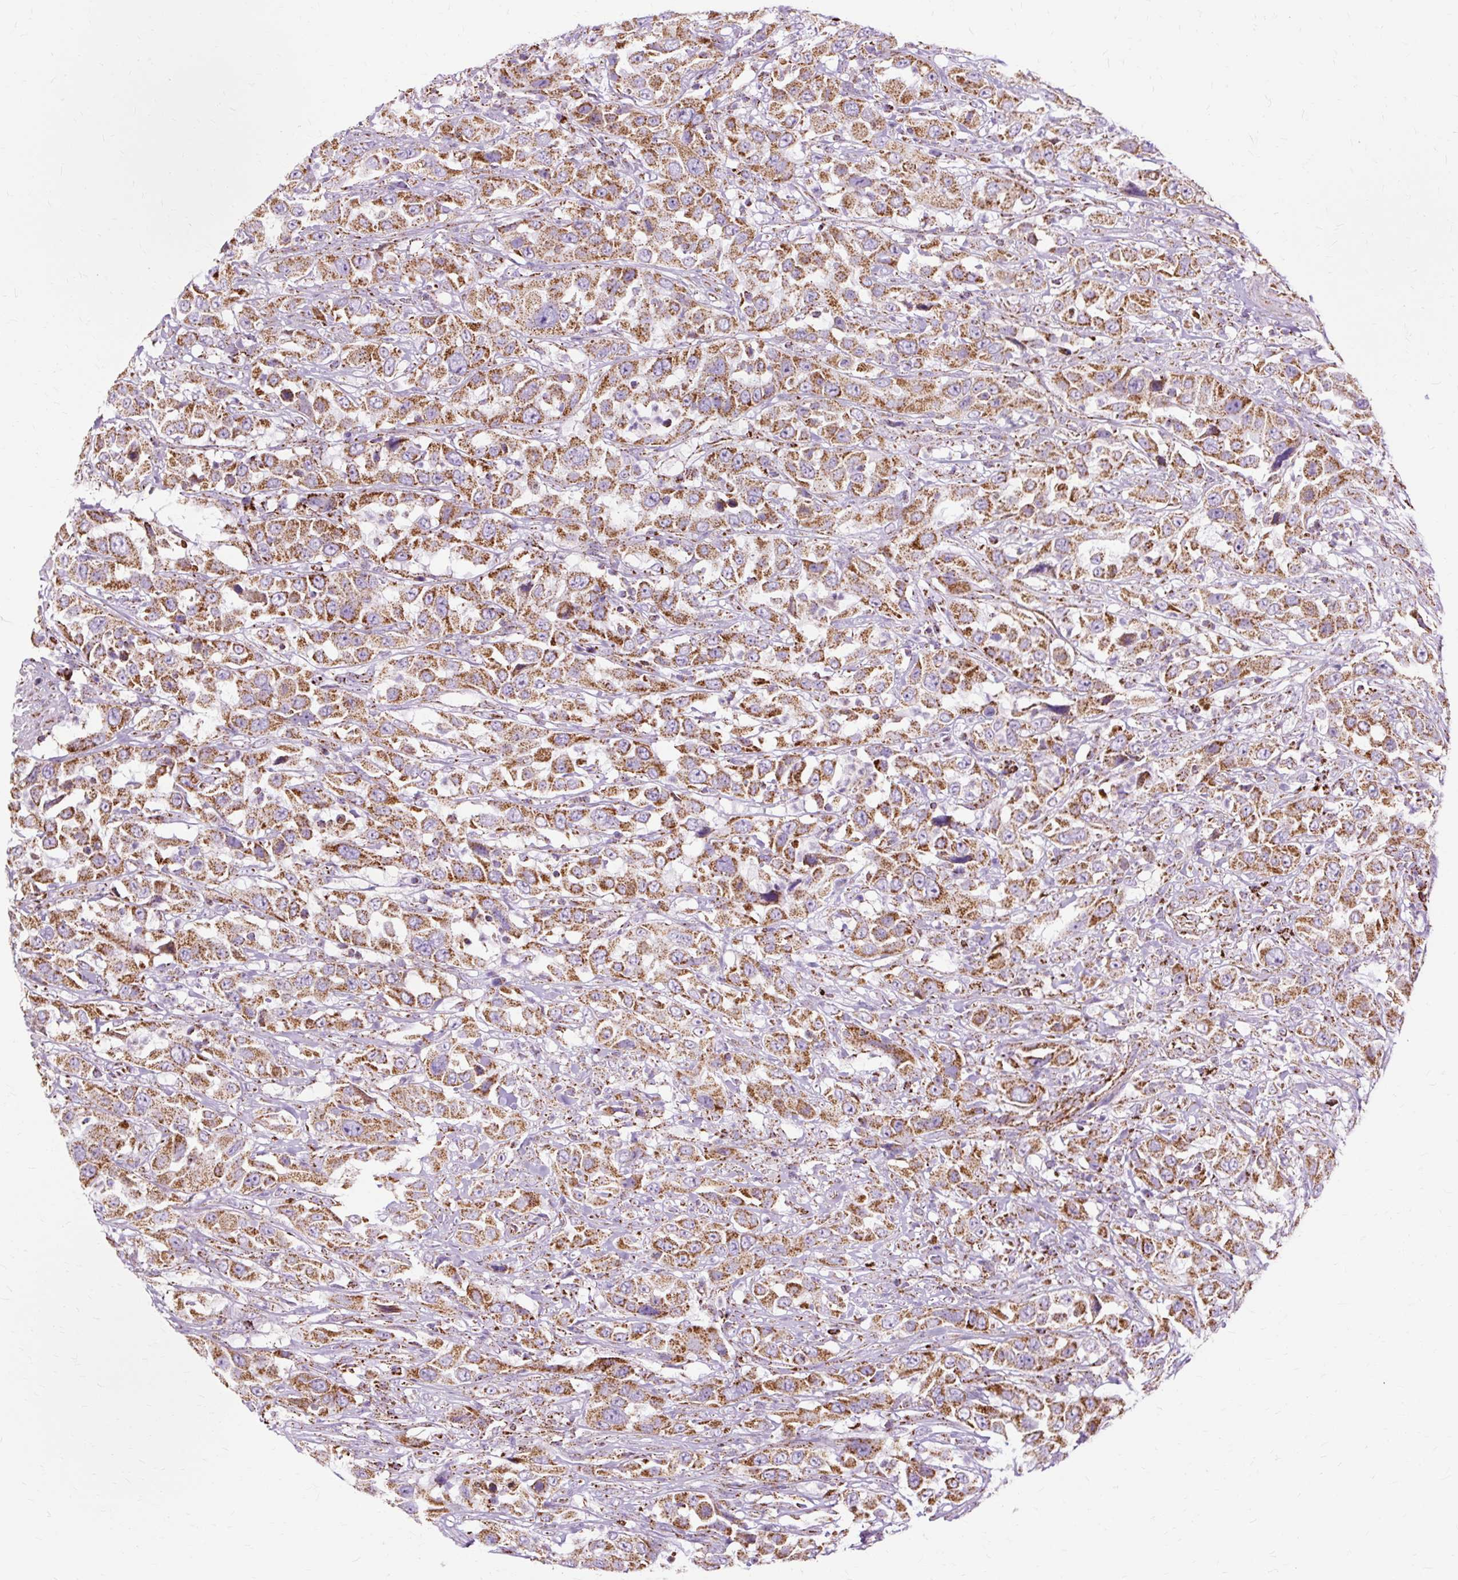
{"staining": {"intensity": "strong", "quantity": ">75%", "location": "cytoplasmic/membranous"}, "tissue": "urothelial cancer", "cell_type": "Tumor cells", "image_type": "cancer", "snomed": [{"axis": "morphology", "description": "Urothelial carcinoma, High grade"}, {"axis": "topography", "description": "Urinary bladder"}], "caption": "Immunohistochemistry (IHC) photomicrograph of urothelial carcinoma (high-grade) stained for a protein (brown), which displays high levels of strong cytoplasmic/membranous positivity in about >75% of tumor cells.", "gene": "DLAT", "patient": {"sex": "male", "age": 61}}